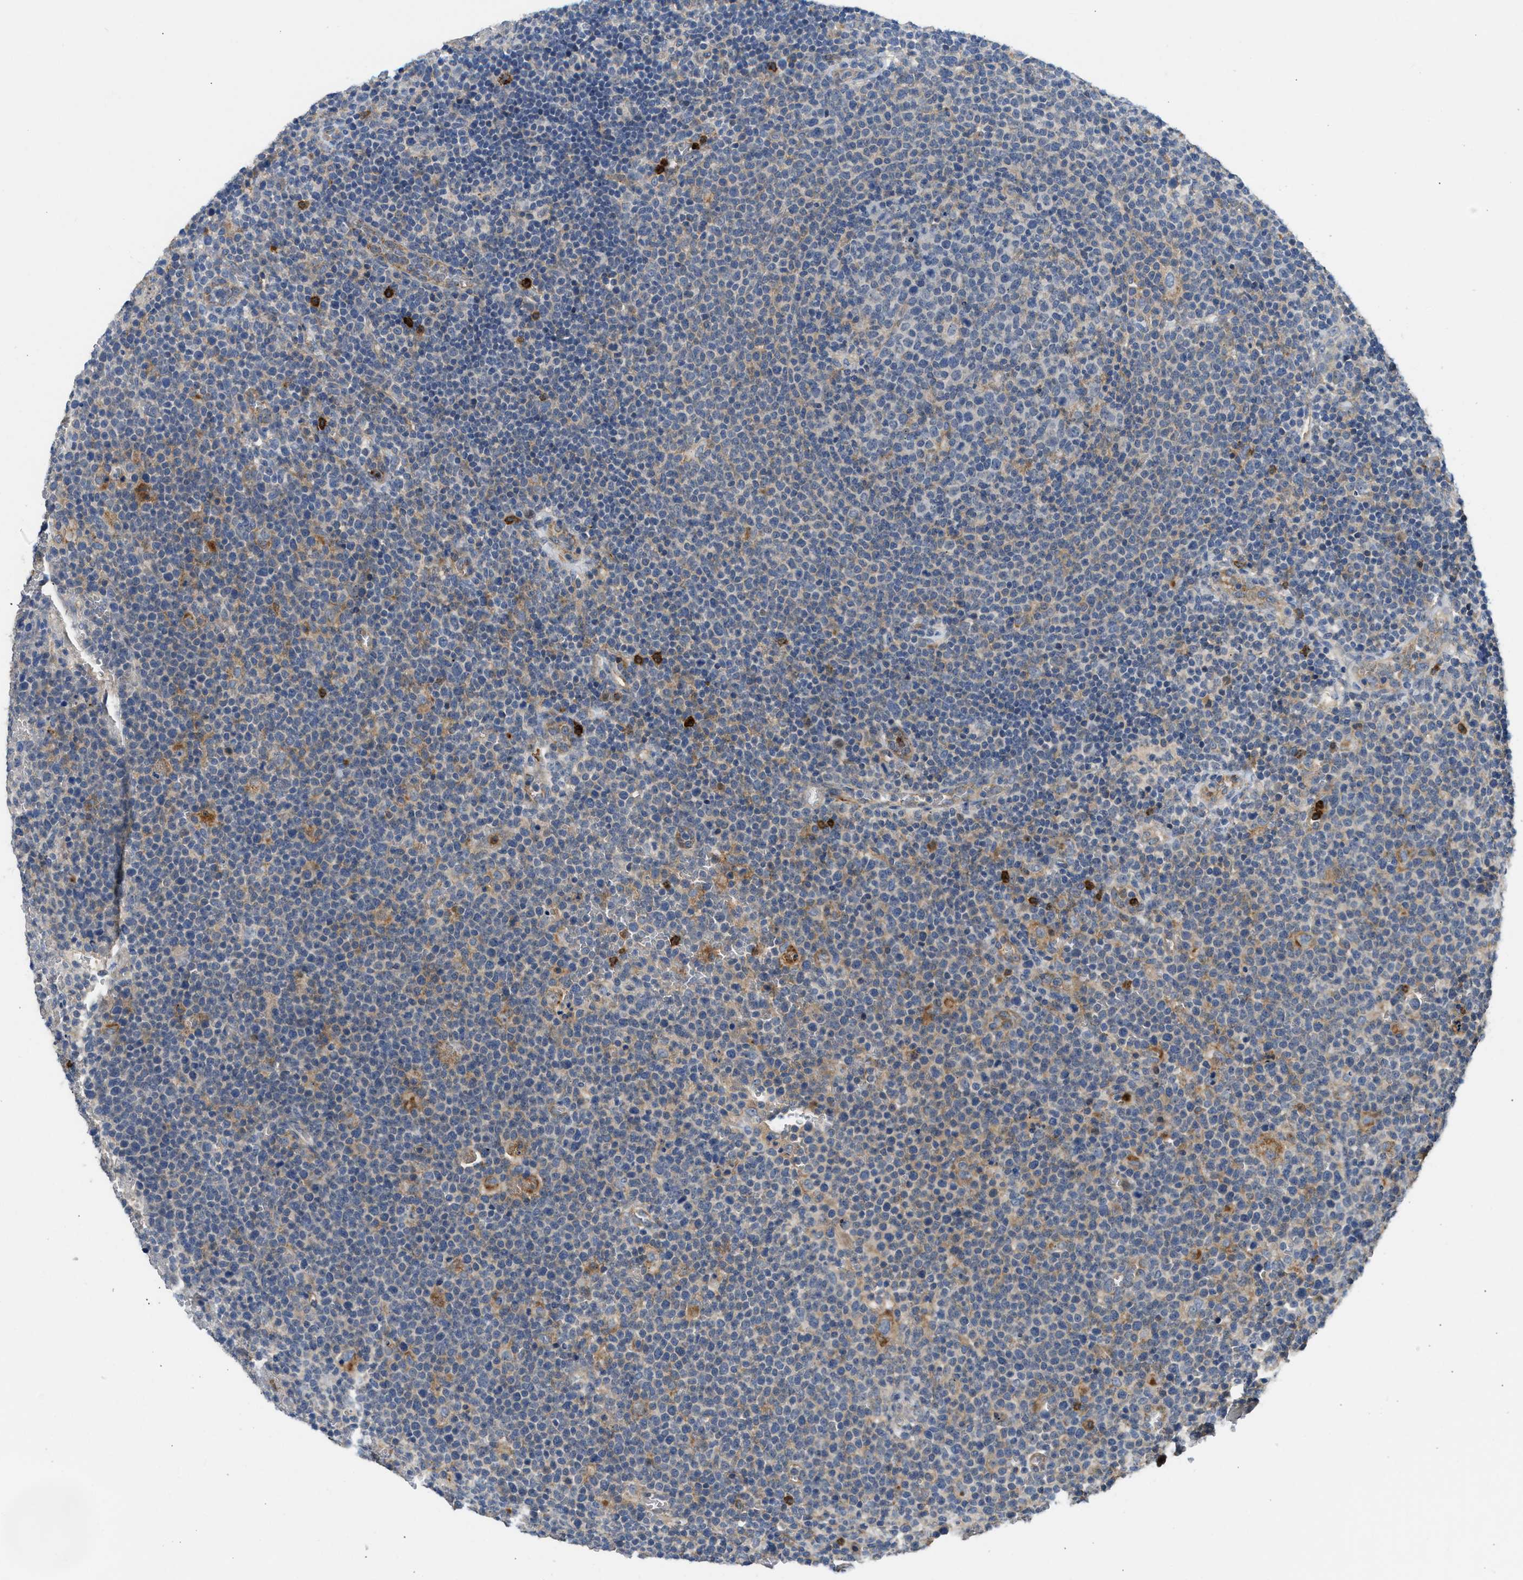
{"staining": {"intensity": "weak", "quantity": "25%-75%", "location": "cytoplasmic/membranous"}, "tissue": "lymphoma", "cell_type": "Tumor cells", "image_type": "cancer", "snomed": [{"axis": "morphology", "description": "Malignant lymphoma, non-Hodgkin's type, High grade"}, {"axis": "topography", "description": "Lymph node"}], "caption": "Weak cytoplasmic/membranous positivity is seen in approximately 25%-75% of tumor cells in malignant lymphoma, non-Hodgkin's type (high-grade). The staining was performed using DAB to visualize the protein expression in brown, while the nuclei were stained in blue with hematoxylin (Magnification: 20x).", "gene": "RHBDF2", "patient": {"sex": "male", "age": 61}}